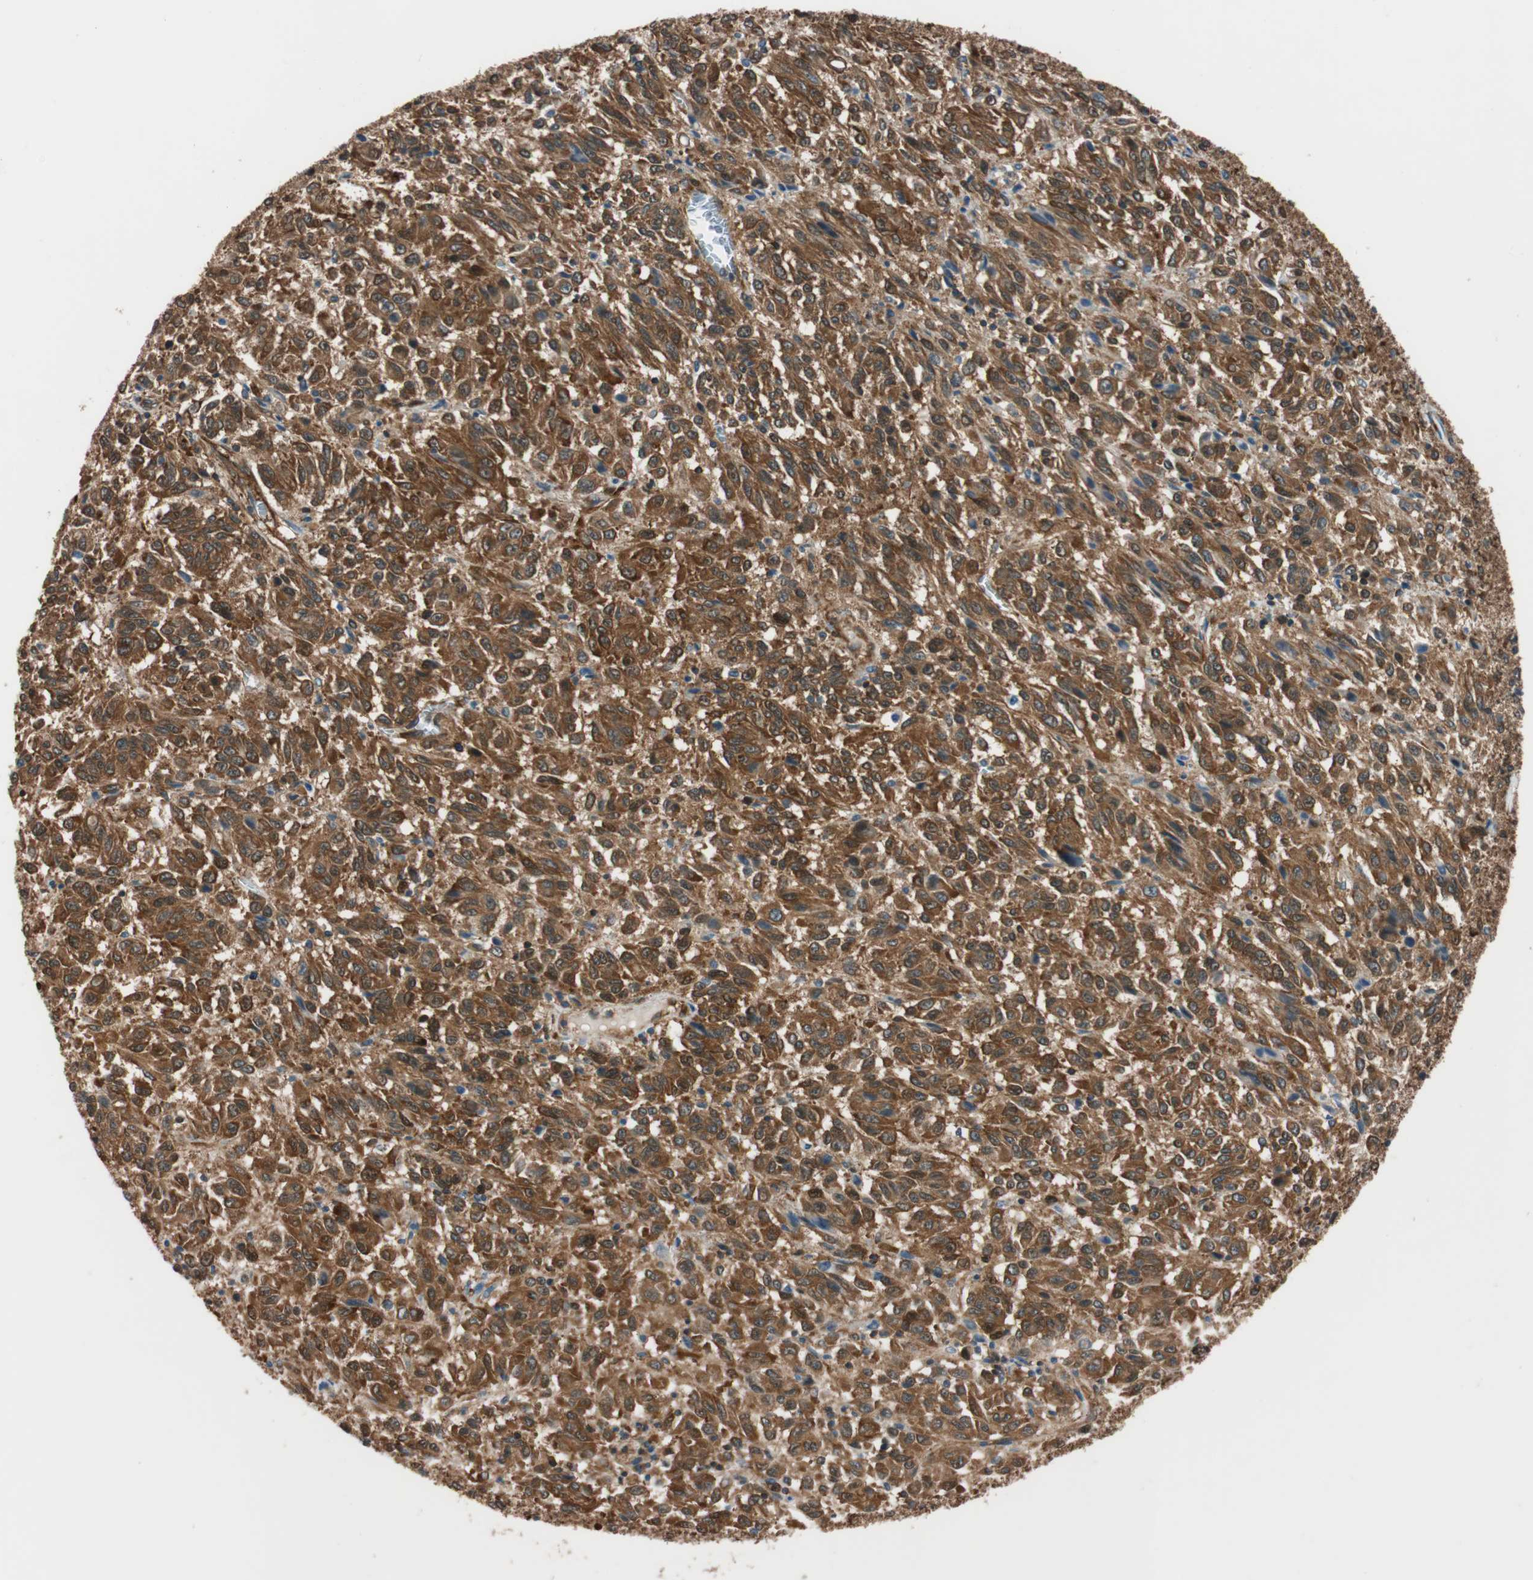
{"staining": {"intensity": "strong", "quantity": ">75%", "location": "cytoplasmic/membranous"}, "tissue": "melanoma", "cell_type": "Tumor cells", "image_type": "cancer", "snomed": [{"axis": "morphology", "description": "Malignant melanoma, Metastatic site"}, {"axis": "topography", "description": "Lung"}], "caption": "The immunohistochemical stain shows strong cytoplasmic/membranous expression in tumor cells of melanoma tissue.", "gene": "WASL", "patient": {"sex": "male", "age": 64}}